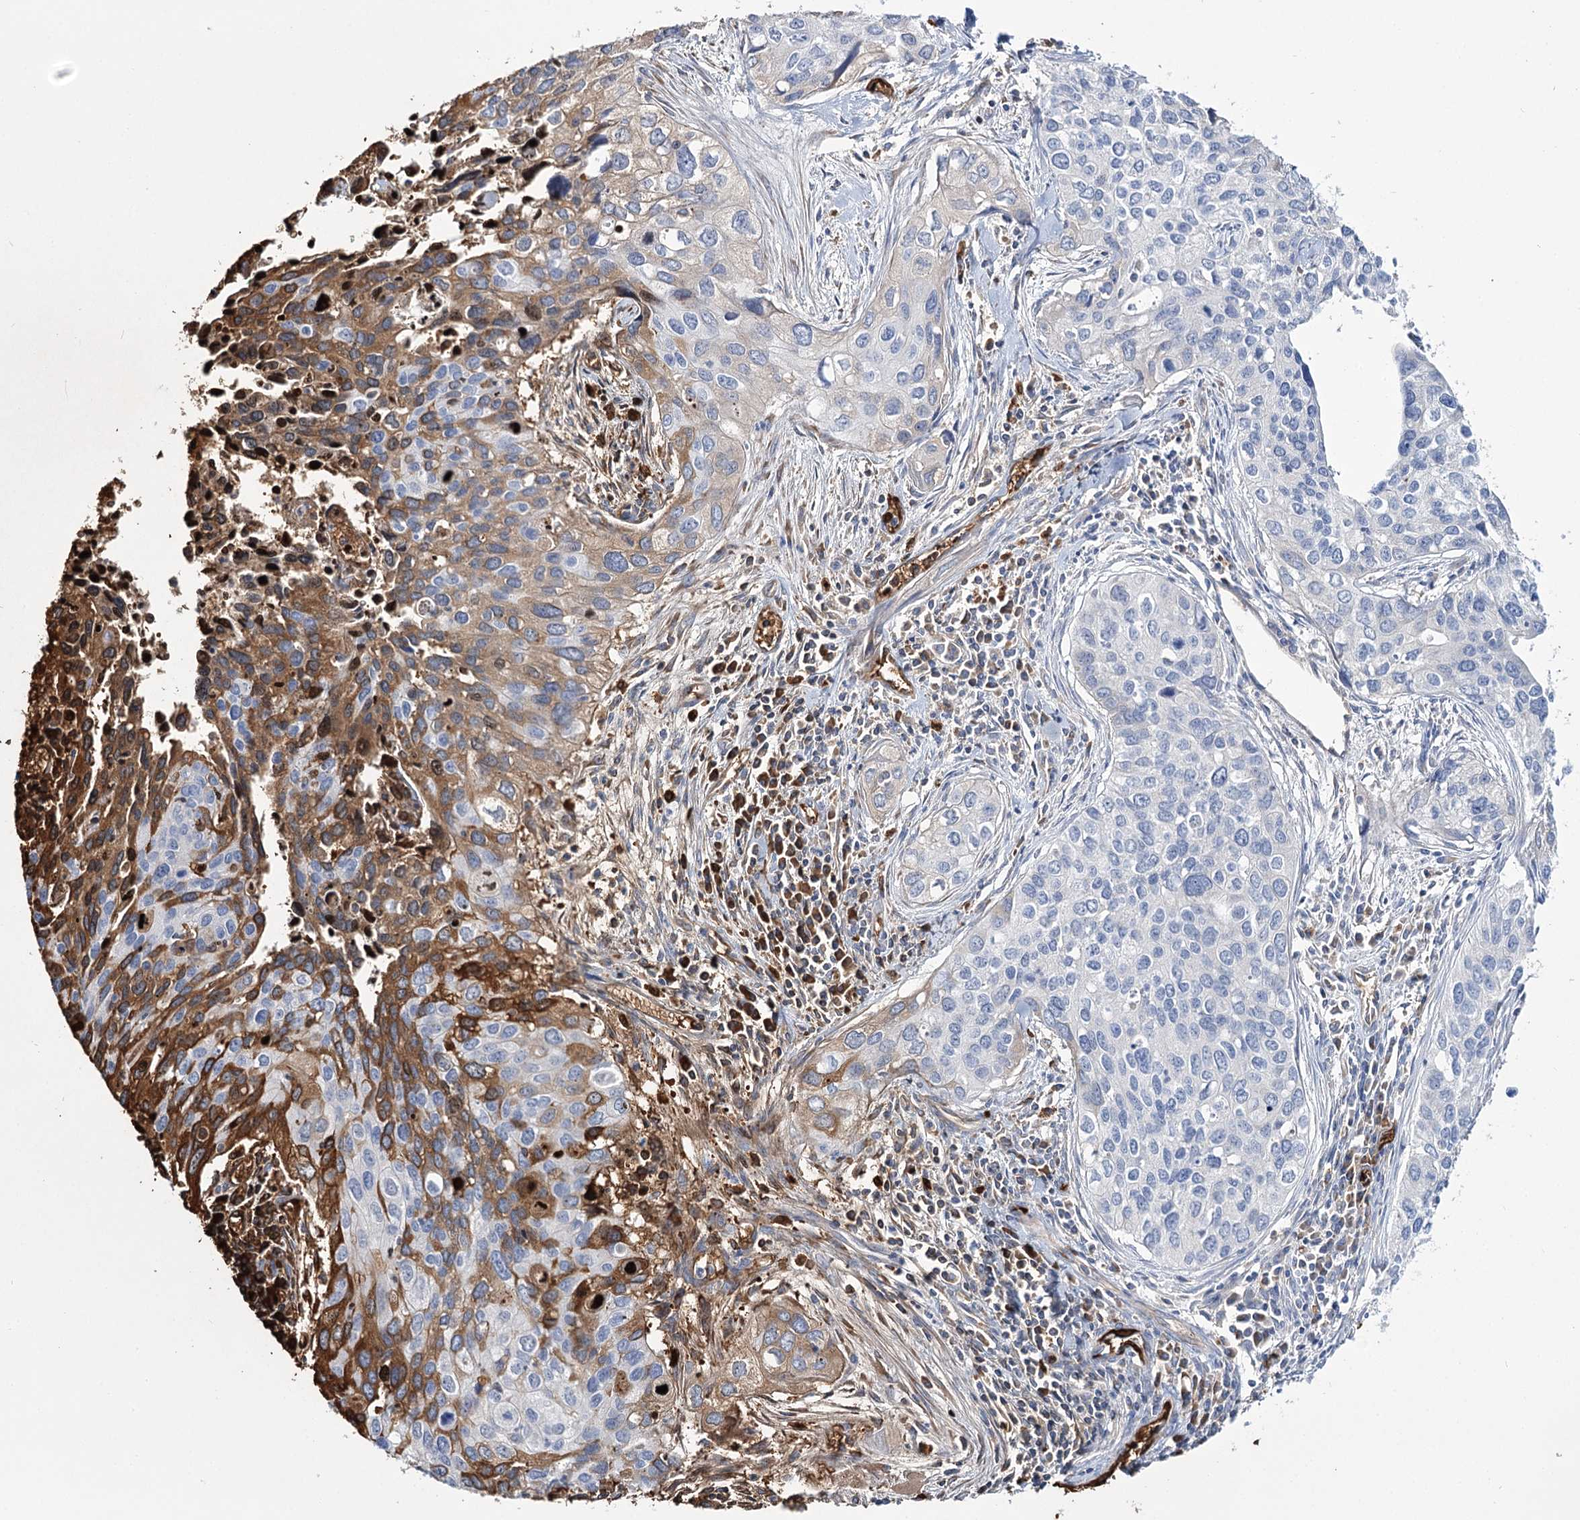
{"staining": {"intensity": "moderate", "quantity": "<25%", "location": "cytoplasmic/membranous"}, "tissue": "cervical cancer", "cell_type": "Tumor cells", "image_type": "cancer", "snomed": [{"axis": "morphology", "description": "Squamous cell carcinoma, NOS"}, {"axis": "topography", "description": "Cervix"}], "caption": "The micrograph demonstrates staining of squamous cell carcinoma (cervical), revealing moderate cytoplasmic/membranous protein expression (brown color) within tumor cells. (DAB (3,3'-diaminobenzidine) = brown stain, brightfield microscopy at high magnification).", "gene": "GBF1", "patient": {"sex": "female", "age": 55}}